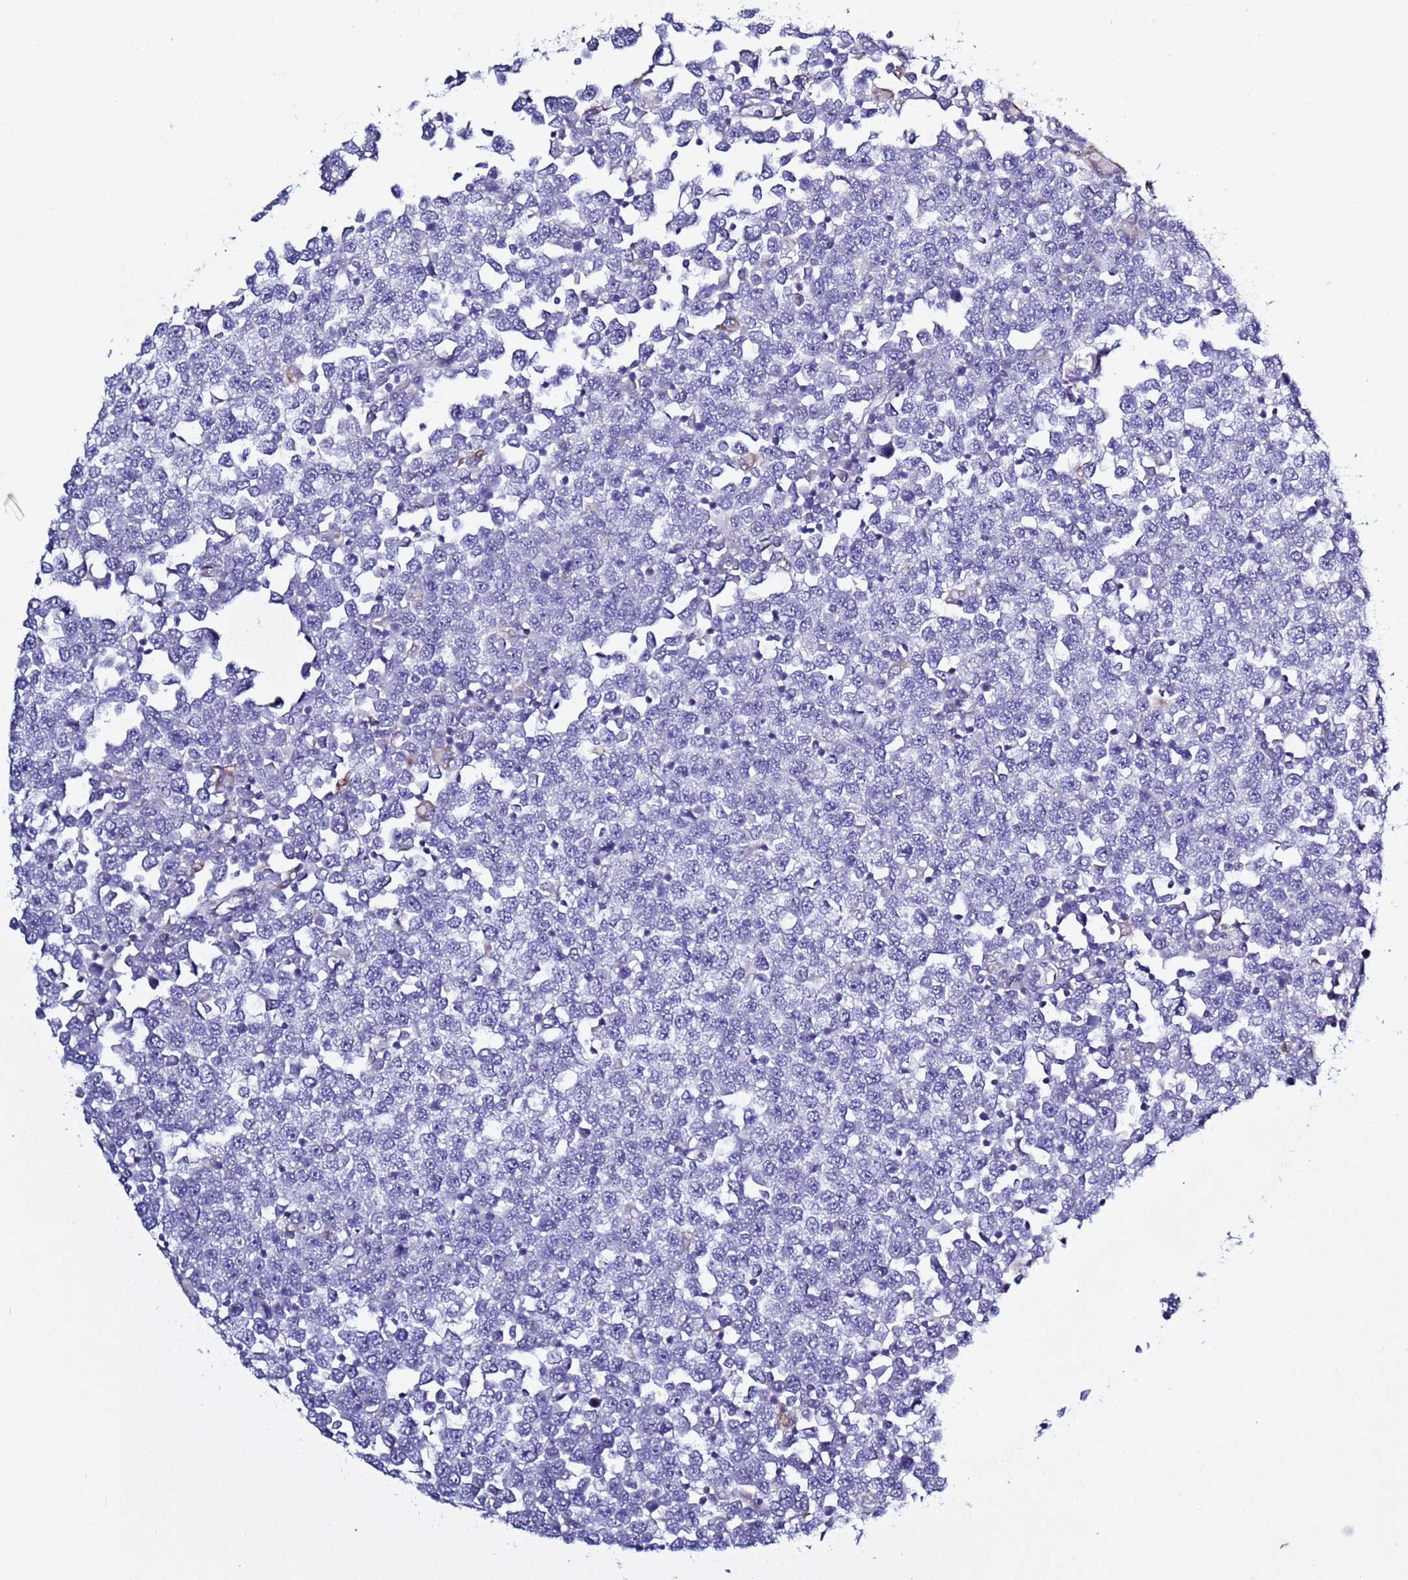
{"staining": {"intensity": "negative", "quantity": "none", "location": "none"}, "tissue": "testis cancer", "cell_type": "Tumor cells", "image_type": "cancer", "snomed": [{"axis": "morphology", "description": "Seminoma, NOS"}, {"axis": "topography", "description": "Testis"}], "caption": "This is an IHC histopathology image of seminoma (testis). There is no expression in tumor cells.", "gene": "ABHD17B", "patient": {"sex": "male", "age": 65}}